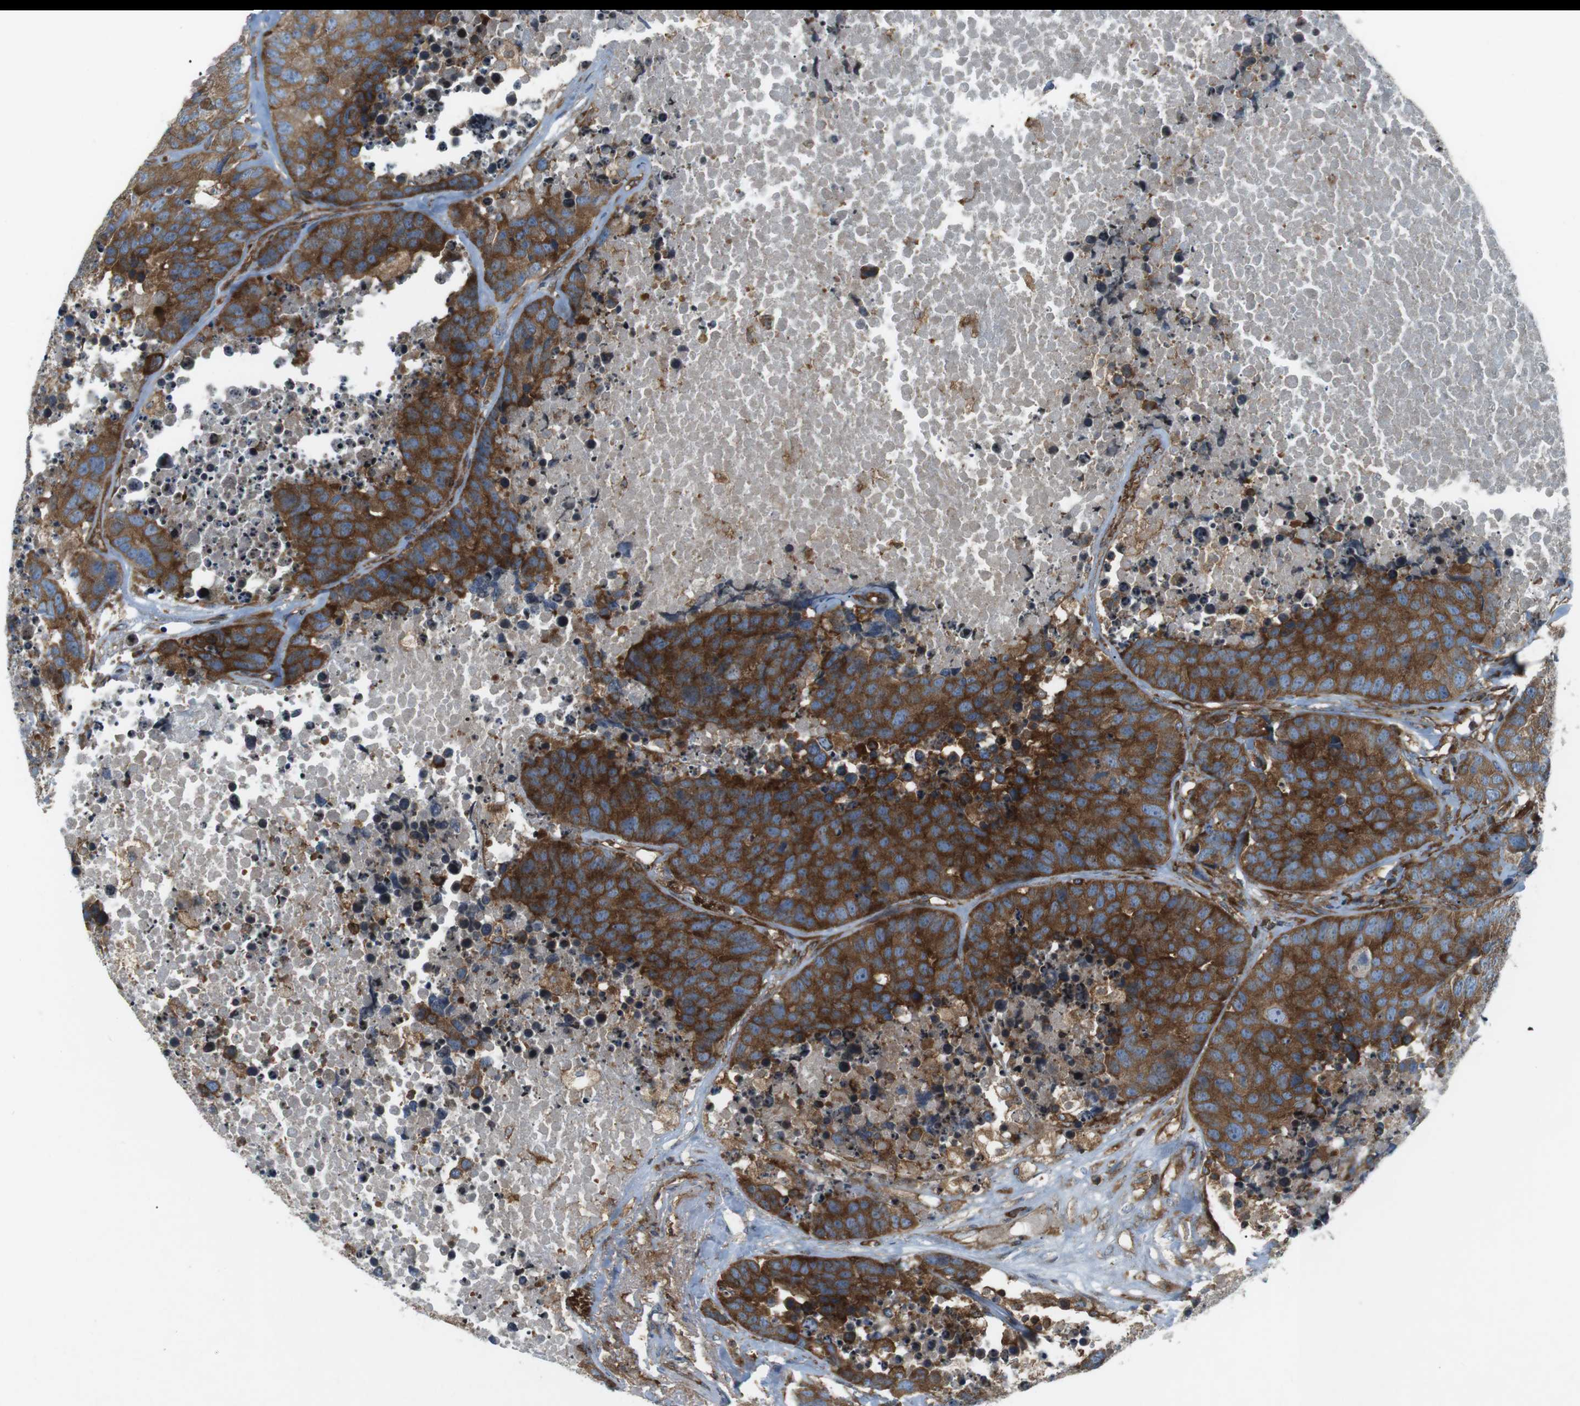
{"staining": {"intensity": "strong", "quantity": ">75%", "location": "cytoplasmic/membranous"}, "tissue": "carcinoid", "cell_type": "Tumor cells", "image_type": "cancer", "snomed": [{"axis": "morphology", "description": "Carcinoid, malignant, NOS"}, {"axis": "topography", "description": "Lung"}], "caption": "Strong cytoplasmic/membranous staining for a protein is identified in about >75% of tumor cells of carcinoid using immunohistochemistry (IHC).", "gene": "FLII", "patient": {"sex": "male", "age": 60}}